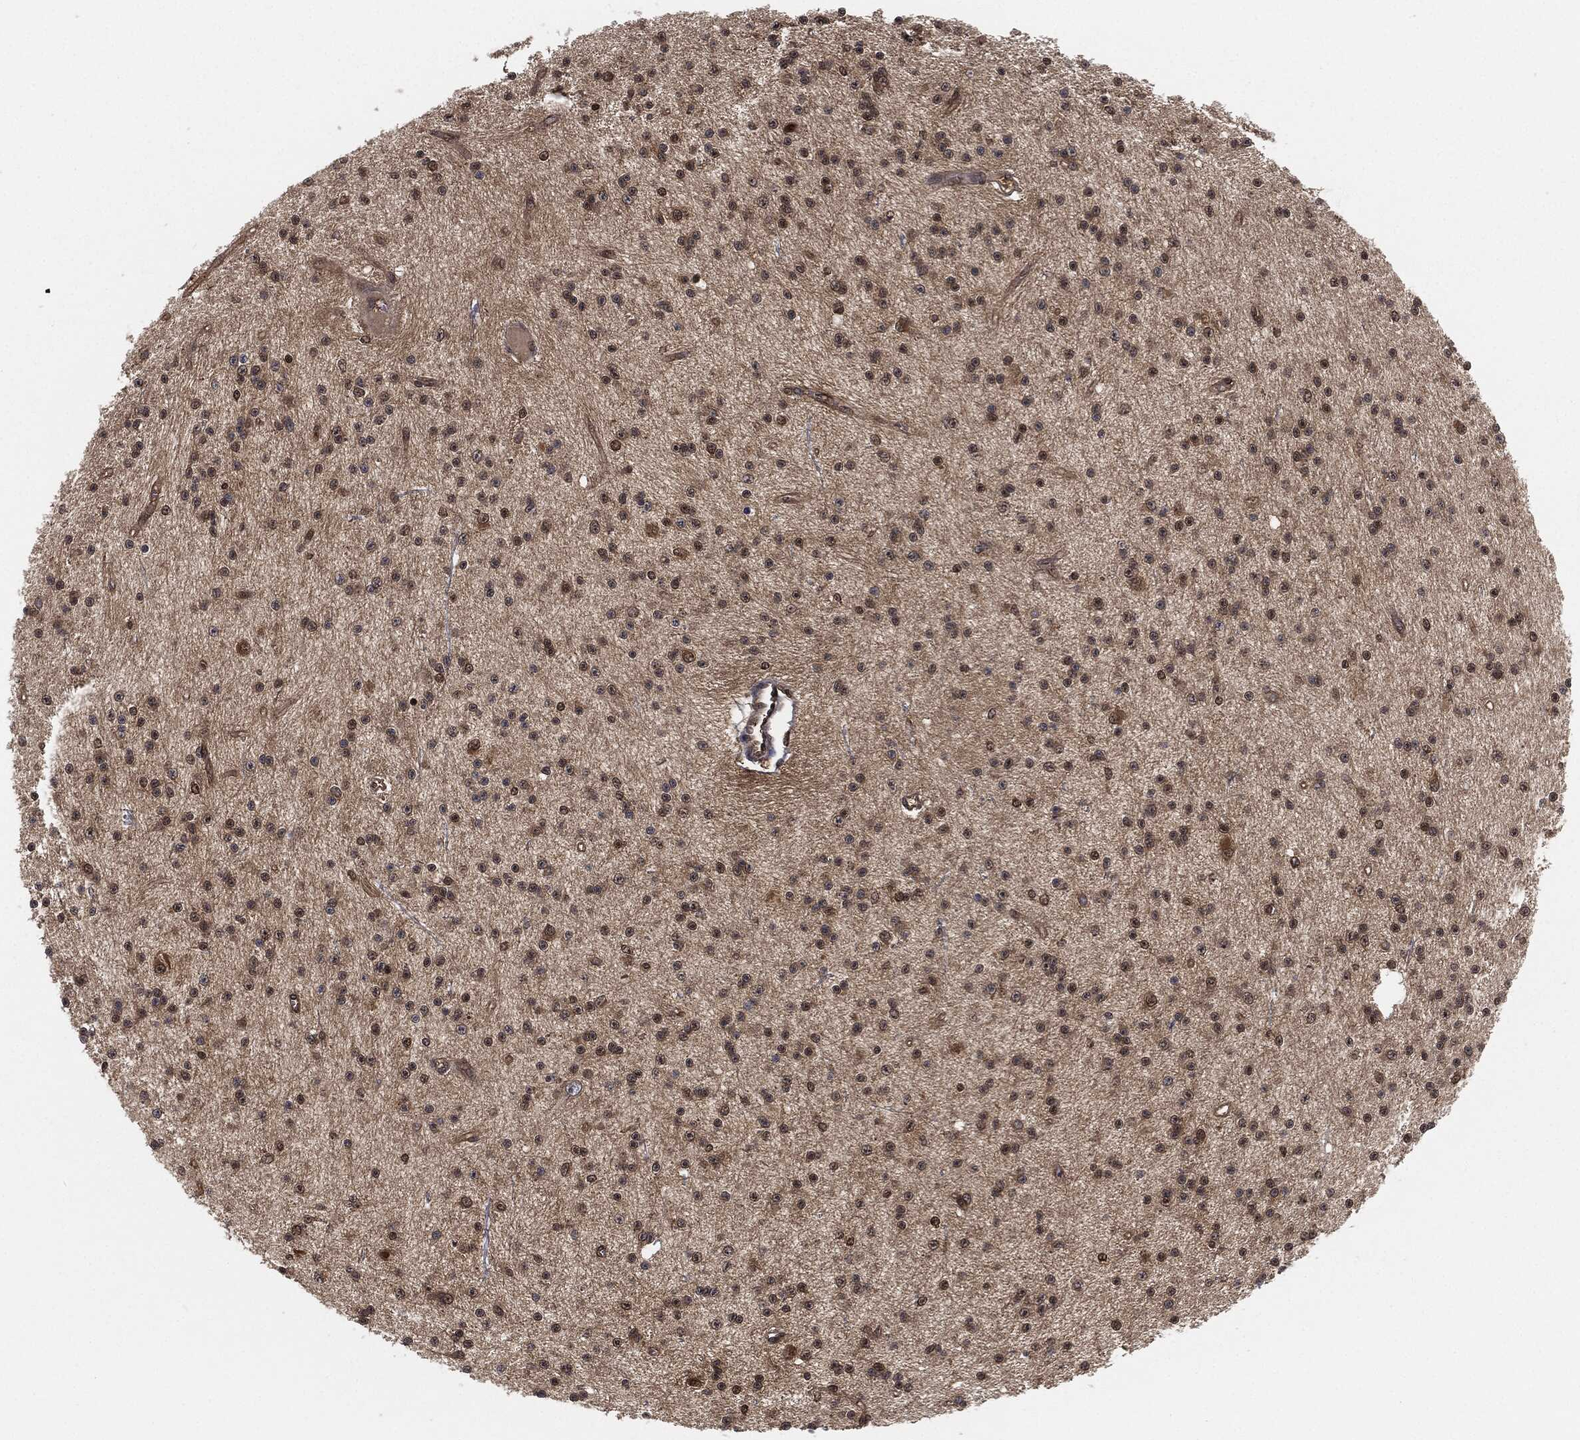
{"staining": {"intensity": "moderate", "quantity": "25%-75%", "location": "nuclear"}, "tissue": "glioma", "cell_type": "Tumor cells", "image_type": "cancer", "snomed": [{"axis": "morphology", "description": "Glioma, malignant, Low grade"}, {"axis": "topography", "description": "Brain"}], "caption": "The micrograph shows staining of glioma, revealing moderate nuclear protein positivity (brown color) within tumor cells.", "gene": "CAPRIN2", "patient": {"sex": "male", "age": 27}}